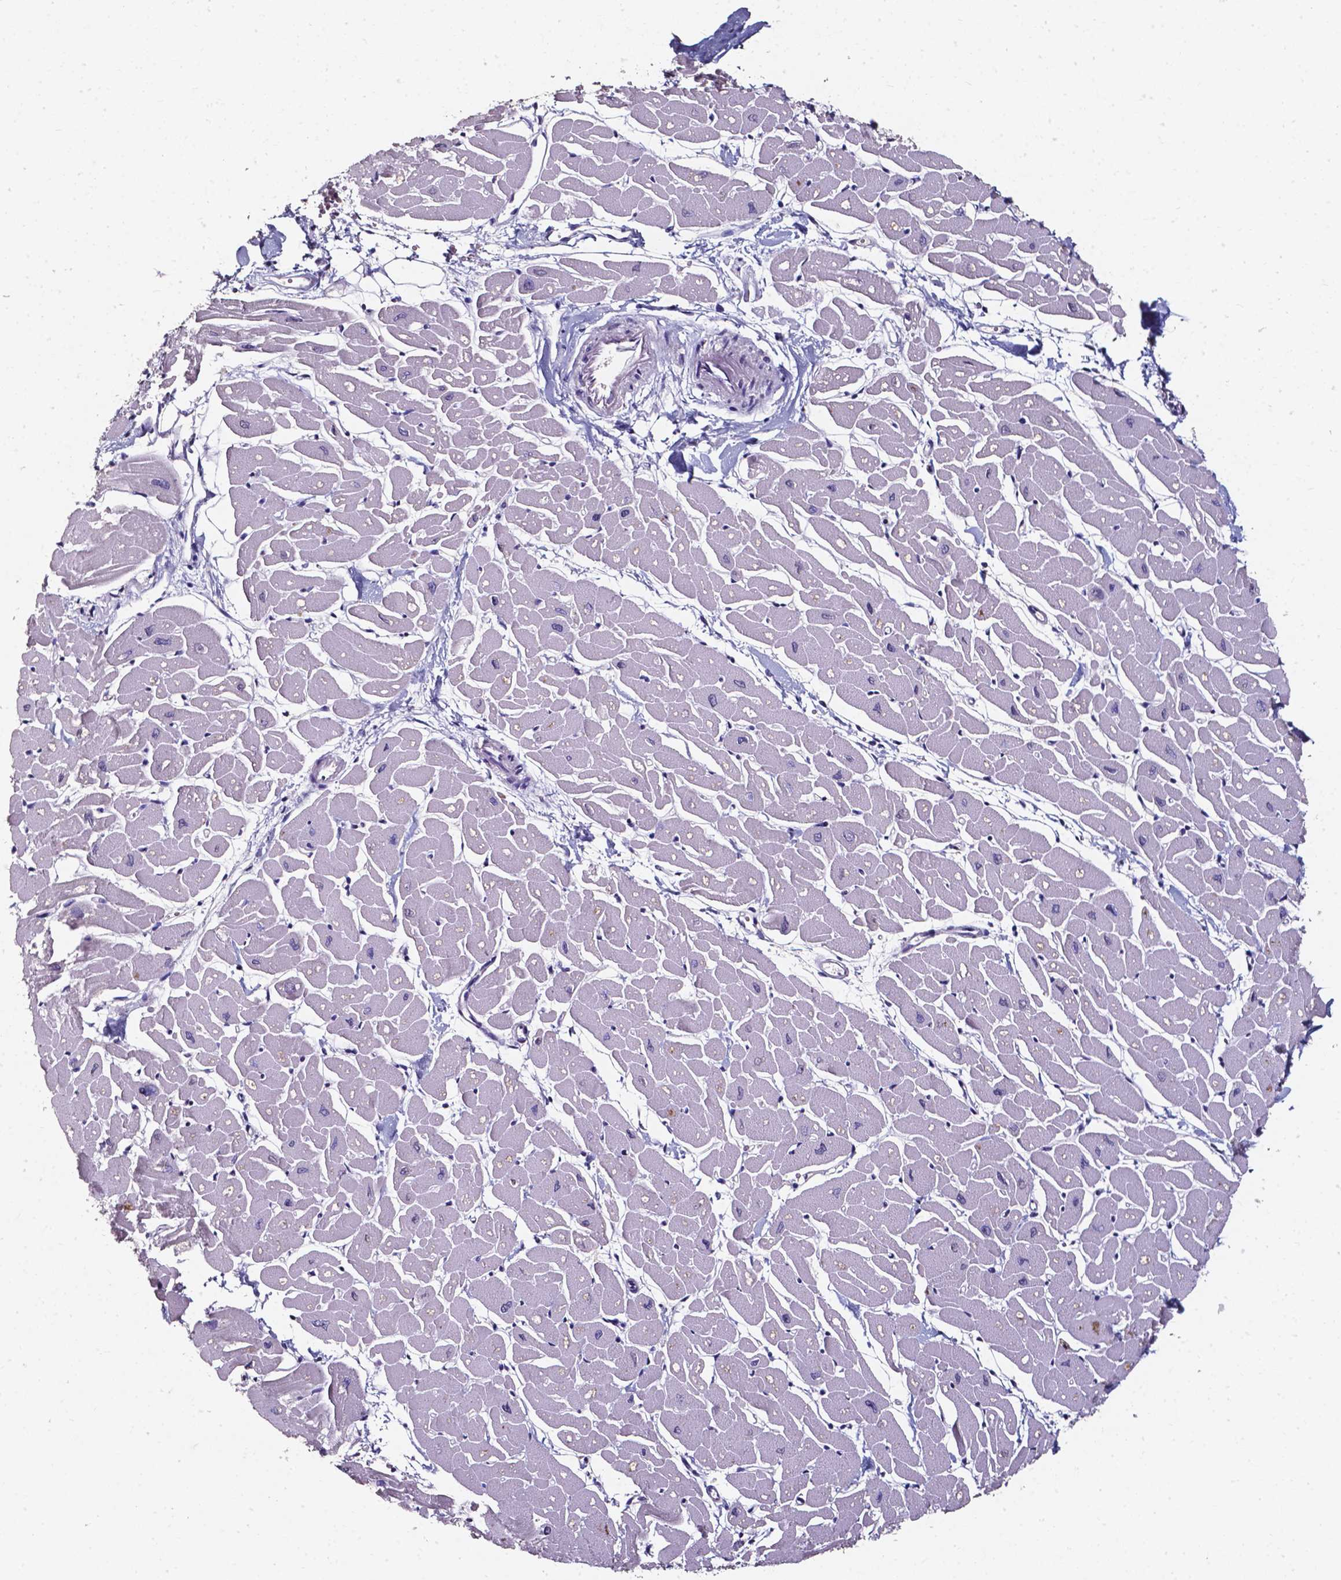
{"staining": {"intensity": "negative", "quantity": "none", "location": "none"}, "tissue": "heart muscle", "cell_type": "Cardiomyocytes", "image_type": "normal", "snomed": [{"axis": "morphology", "description": "Normal tissue, NOS"}, {"axis": "topography", "description": "Heart"}], "caption": "Cardiomyocytes show no significant protein positivity in normal heart muscle.", "gene": "DEFA5", "patient": {"sex": "male", "age": 57}}